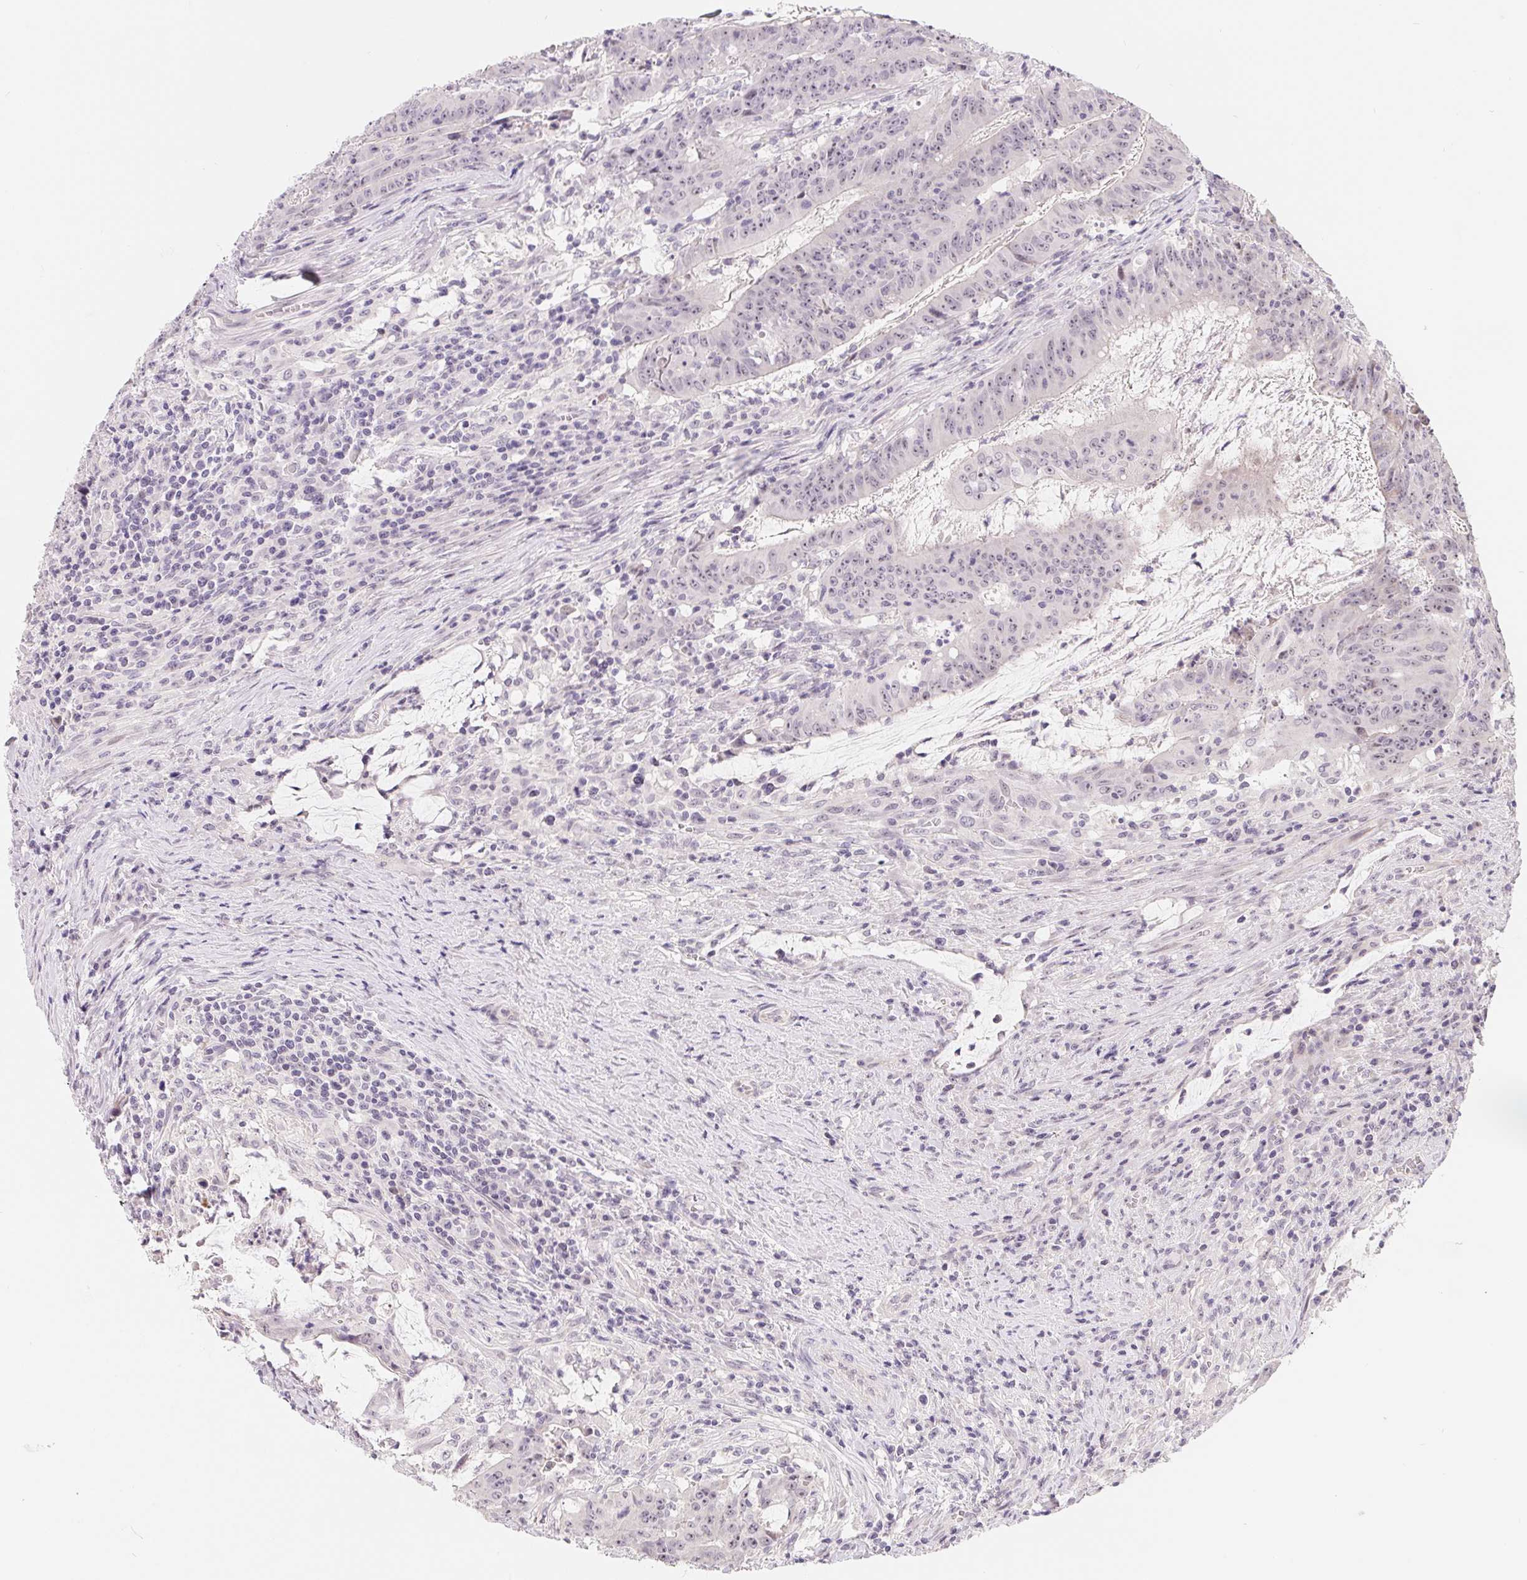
{"staining": {"intensity": "negative", "quantity": "none", "location": "none"}, "tissue": "colorectal cancer", "cell_type": "Tumor cells", "image_type": "cancer", "snomed": [{"axis": "morphology", "description": "Adenocarcinoma, NOS"}, {"axis": "topography", "description": "Colon"}], "caption": "Colorectal adenocarcinoma stained for a protein using immunohistochemistry (IHC) reveals no staining tumor cells.", "gene": "LCA5L", "patient": {"sex": "male", "age": 33}}